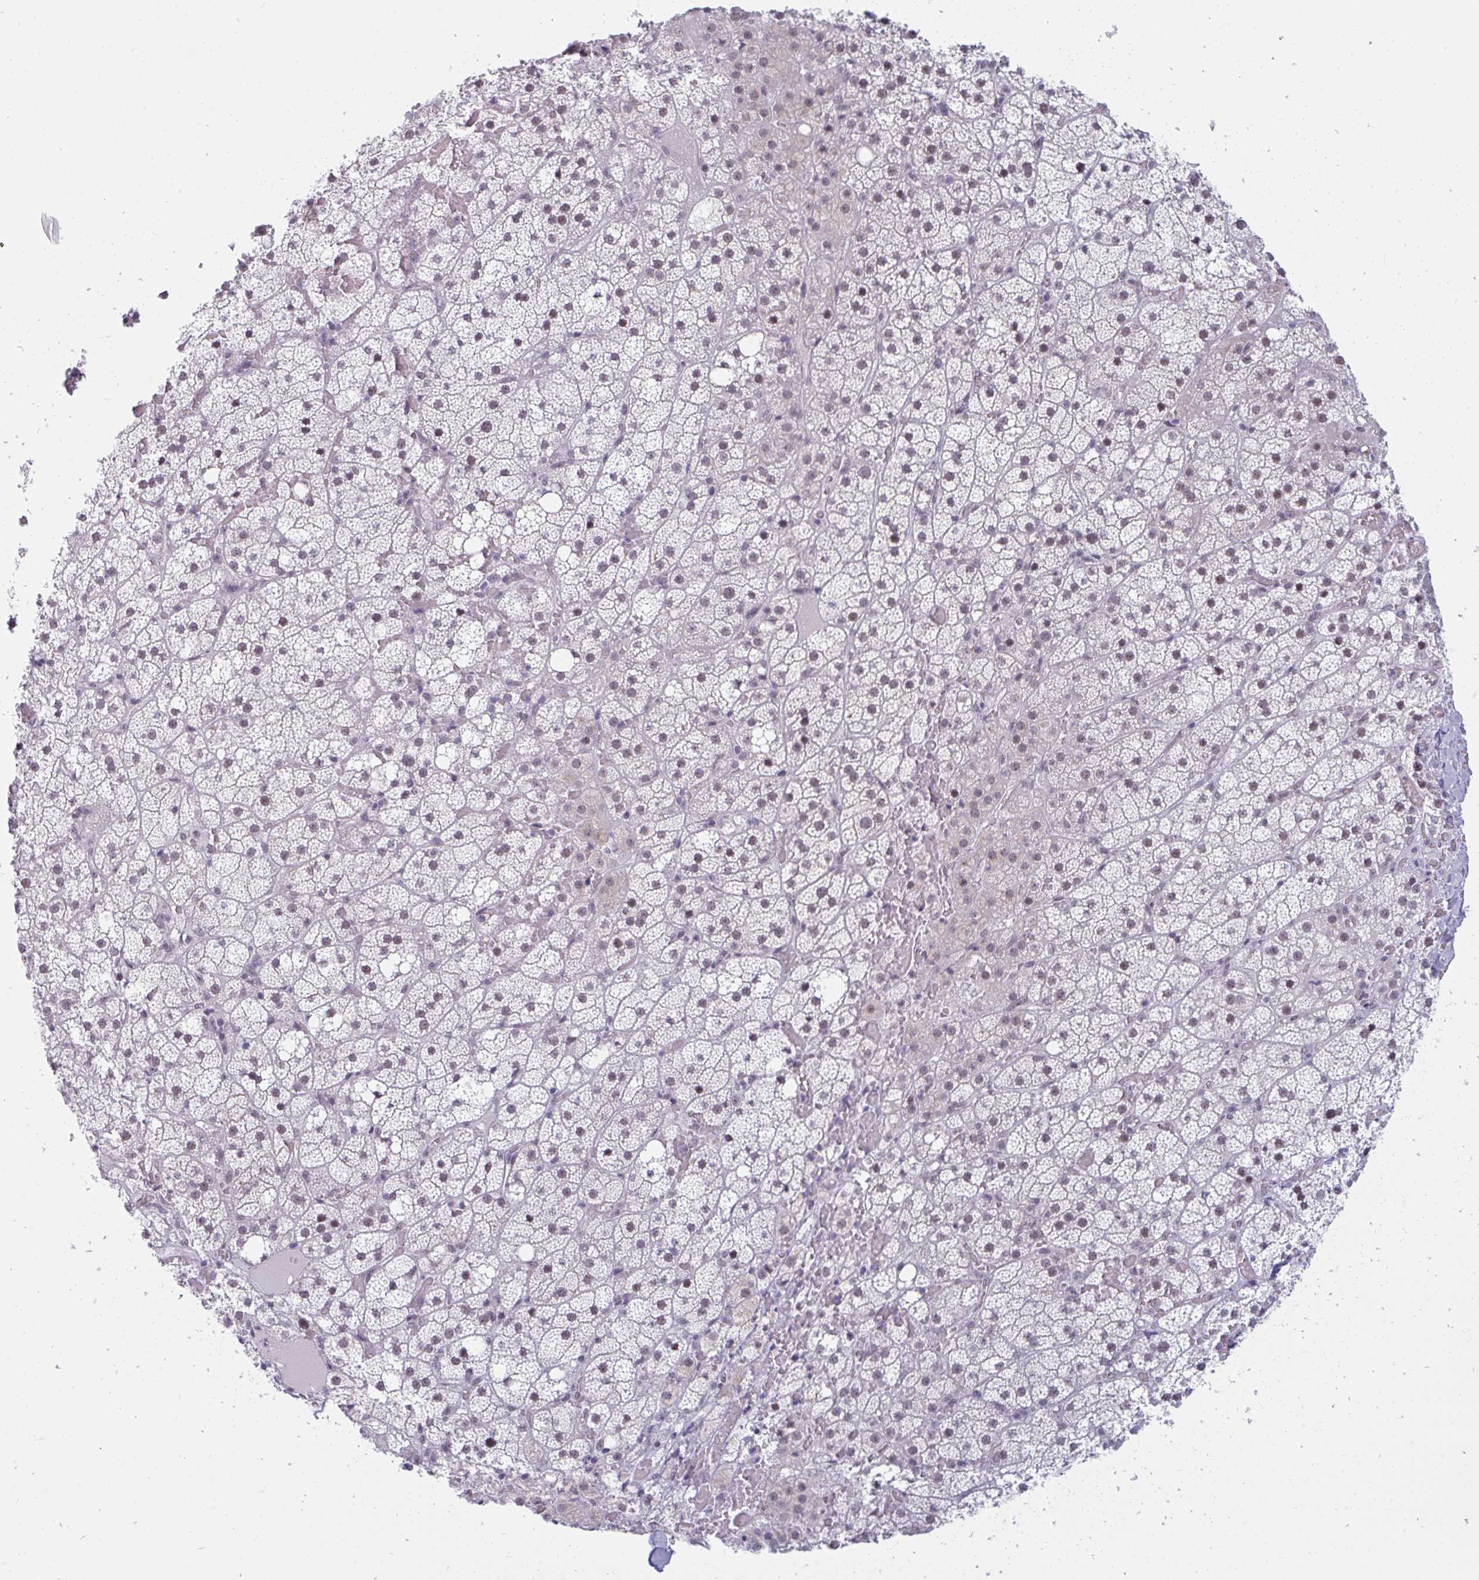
{"staining": {"intensity": "weak", "quantity": ">75%", "location": "nuclear"}, "tissue": "adrenal gland", "cell_type": "Glandular cells", "image_type": "normal", "snomed": [{"axis": "morphology", "description": "Normal tissue, NOS"}, {"axis": "topography", "description": "Adrenal gland"}], "caption": "IHC of unremarkable adrenal gland demonstrates low levels of weak nuclear positivity in approximately >75% of glandular cells.", "gene": "PRR14", "patient": {"sex": "male", "age": 53}}